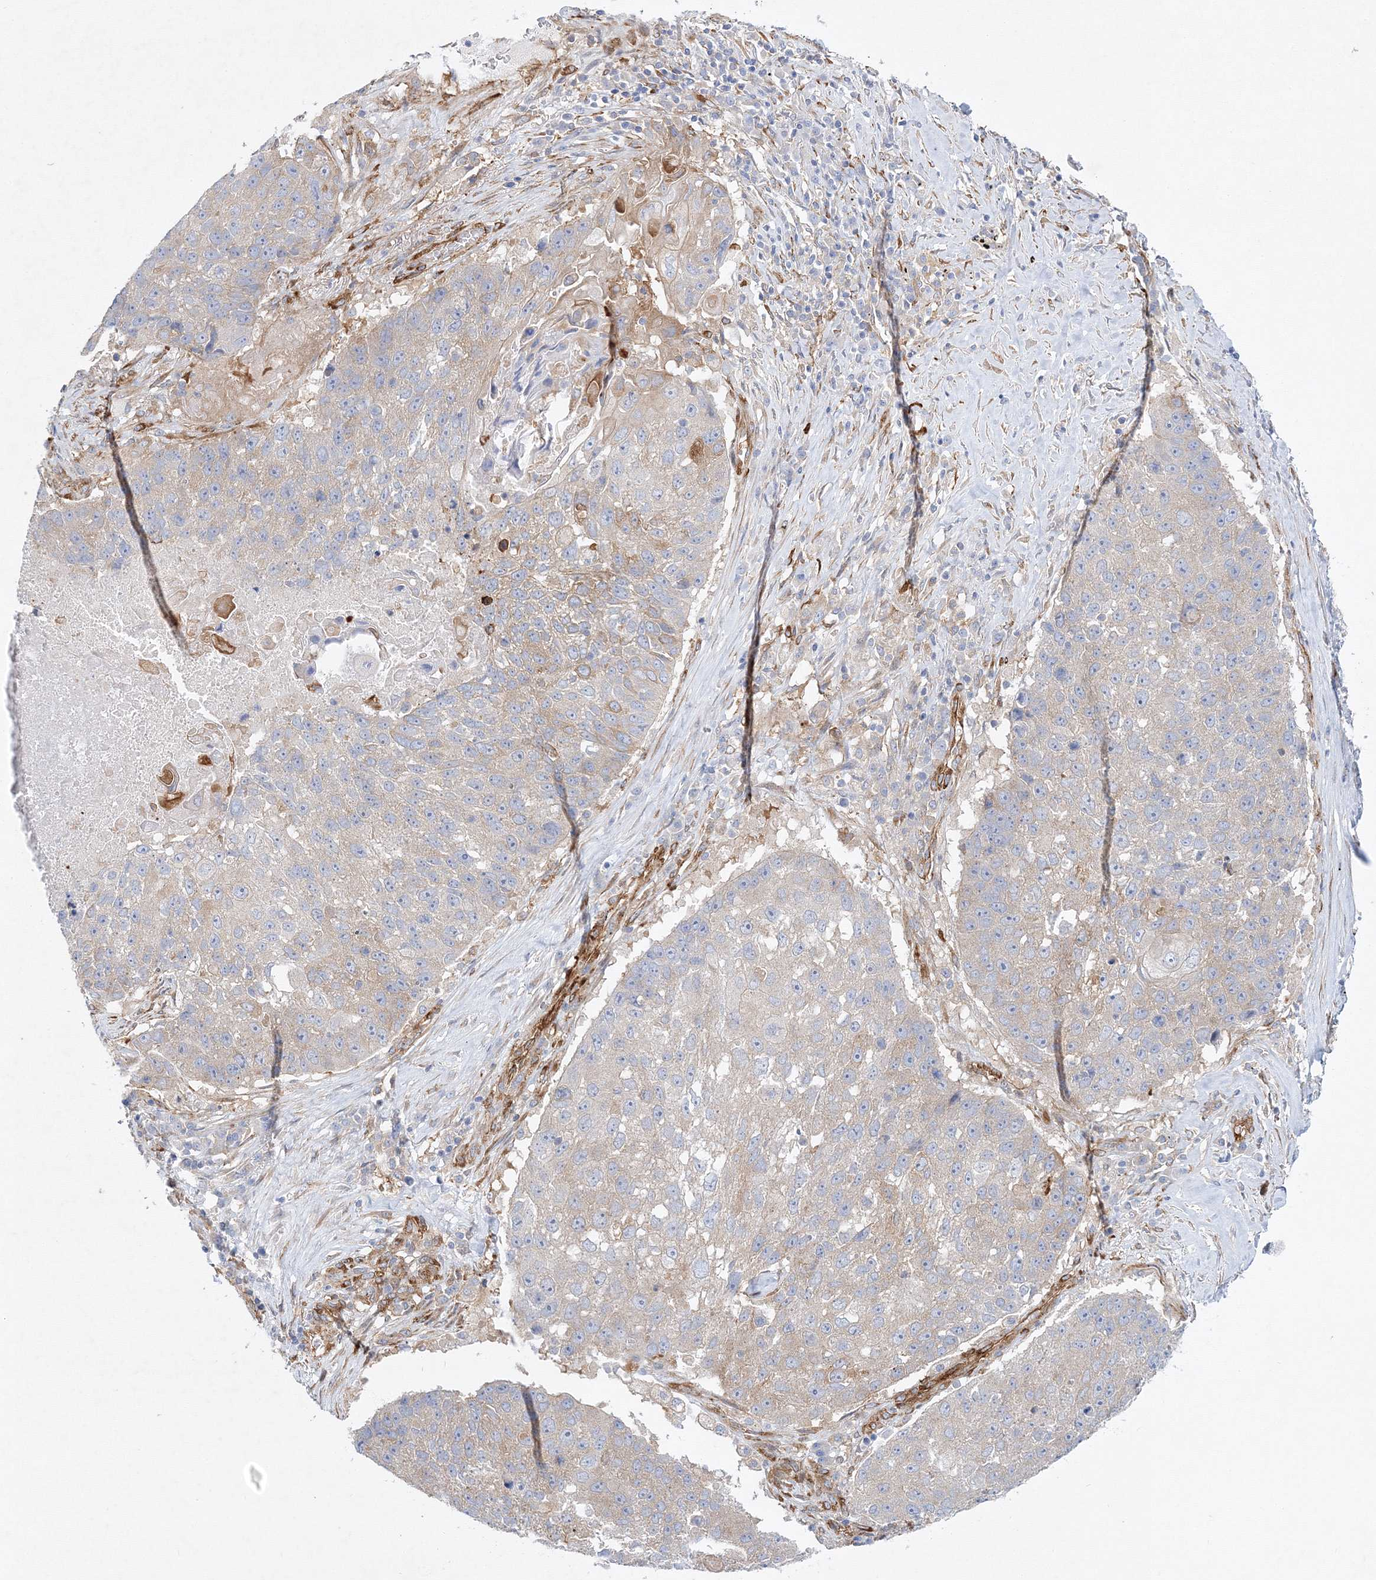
{"staining": {"intensity": "weak", "quantity": "25%-75%", "location": "cytoplasmic/membranous"}, "tissue": "lung cancer", "cell_type": "Tumor cells", "image_type": "cancer", "snomed": [{"axis": "morphology", "description": "Squamous cell carcinoma, NOS"}, {"axis": "topography", "description": "Lung"}], "caption": "The immunohistochemical stain highlights weak cytoplasmic/membranous staining in tumor cells of lung cancer (squamous cell carcinoma) tissue.", "gene": "ZFYVE16", "patient": {"sex": "male", "age": 61}}